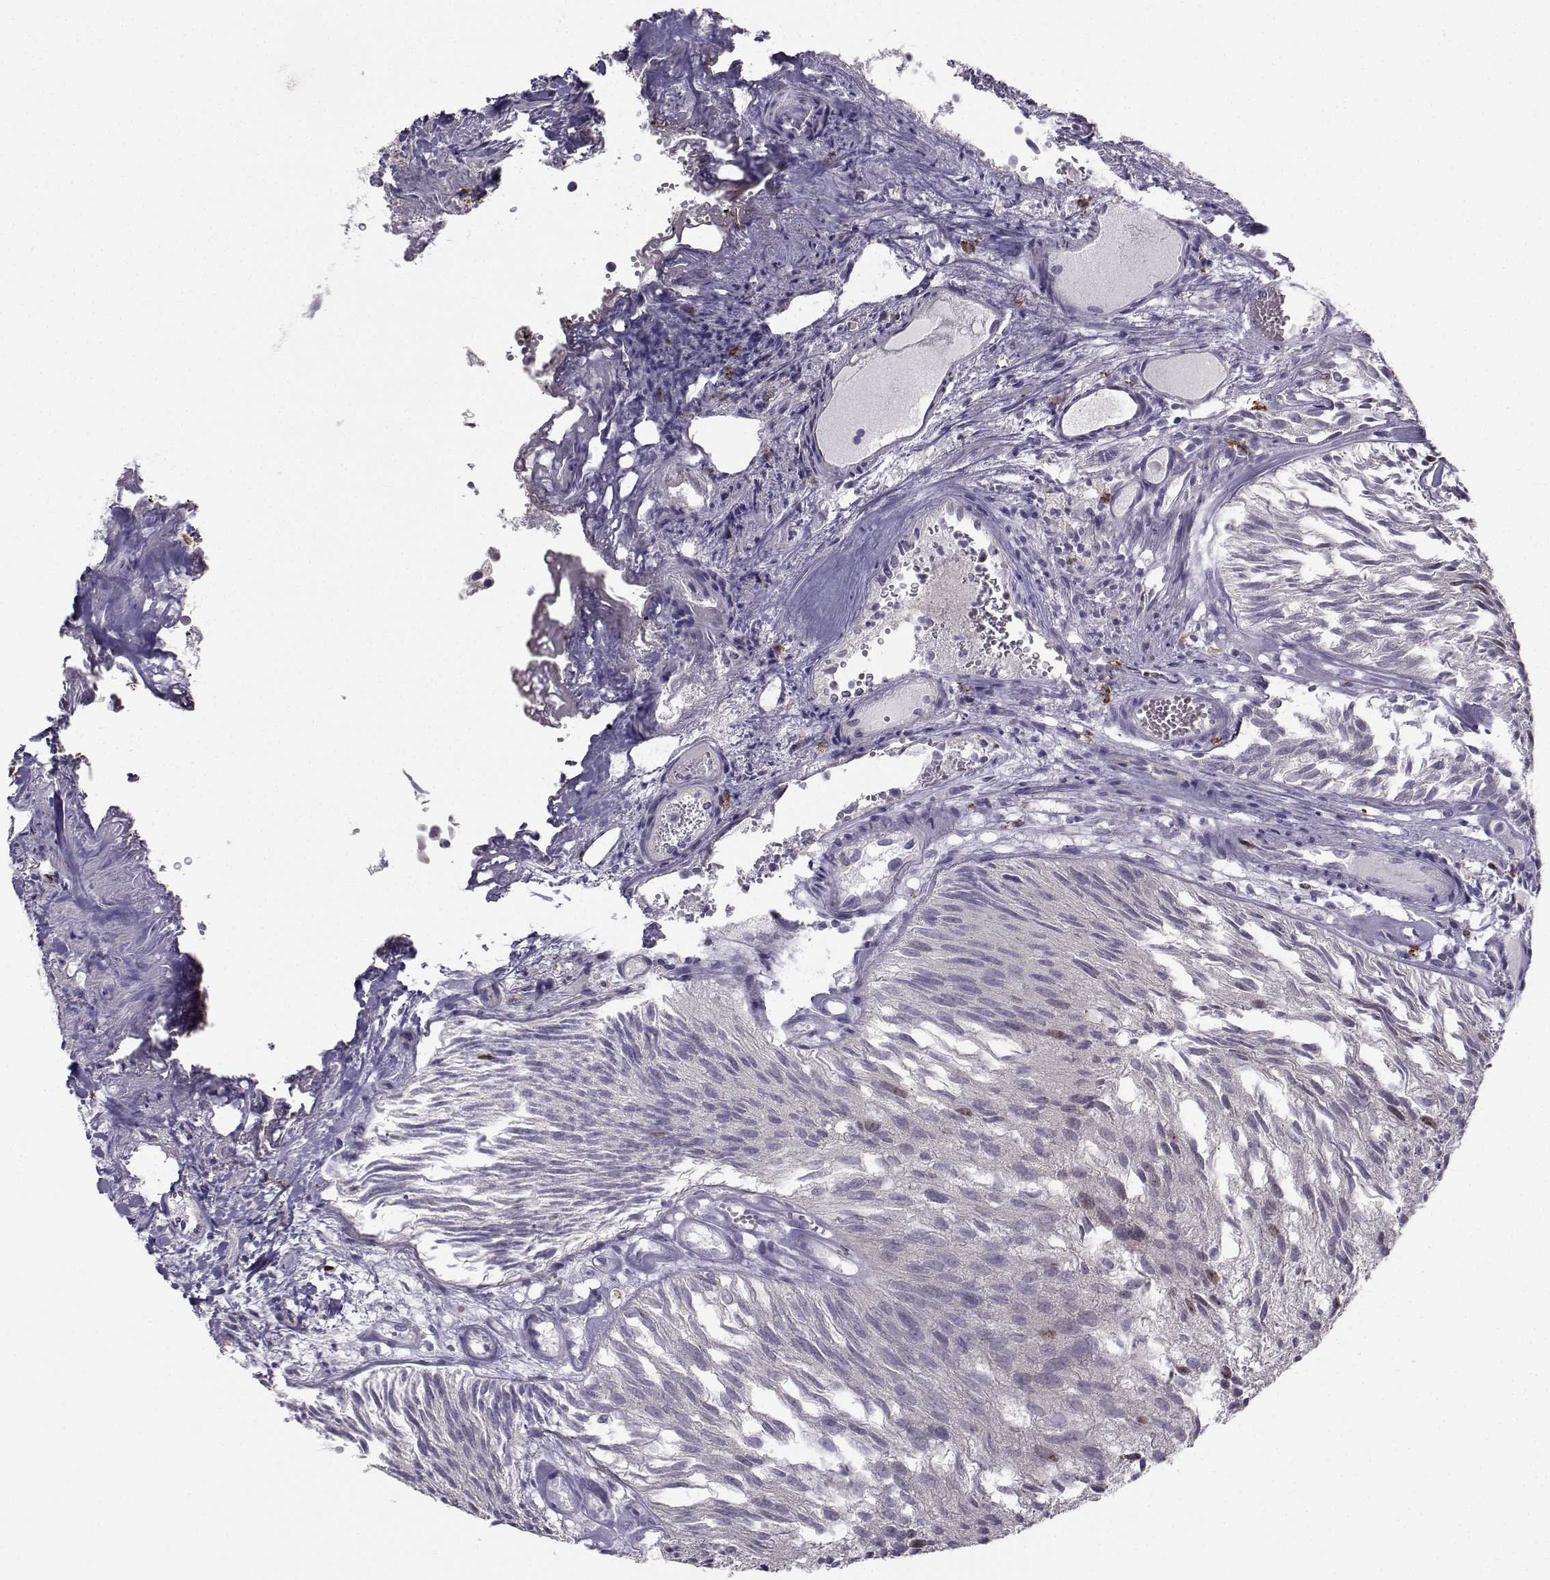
{"staining": {"intensity": "negative", "quantity": "none", "location": "none"}, "tissue": "urothelial cancer", "cell_type": "Tumor cells", "image_type": "cancer", "snomed": [{"axis": "morphology", "description": "Urothelial carcinoma, Low grade"}, {"axis": "topography", "description": "Urinary bladder"}], "caption": "Immunohistochemical staining of human urothelial cancer exhibits no significant staining in tumor cells.", "gene": "LRP8", "patient": {"sex": "female", "age": 87}}